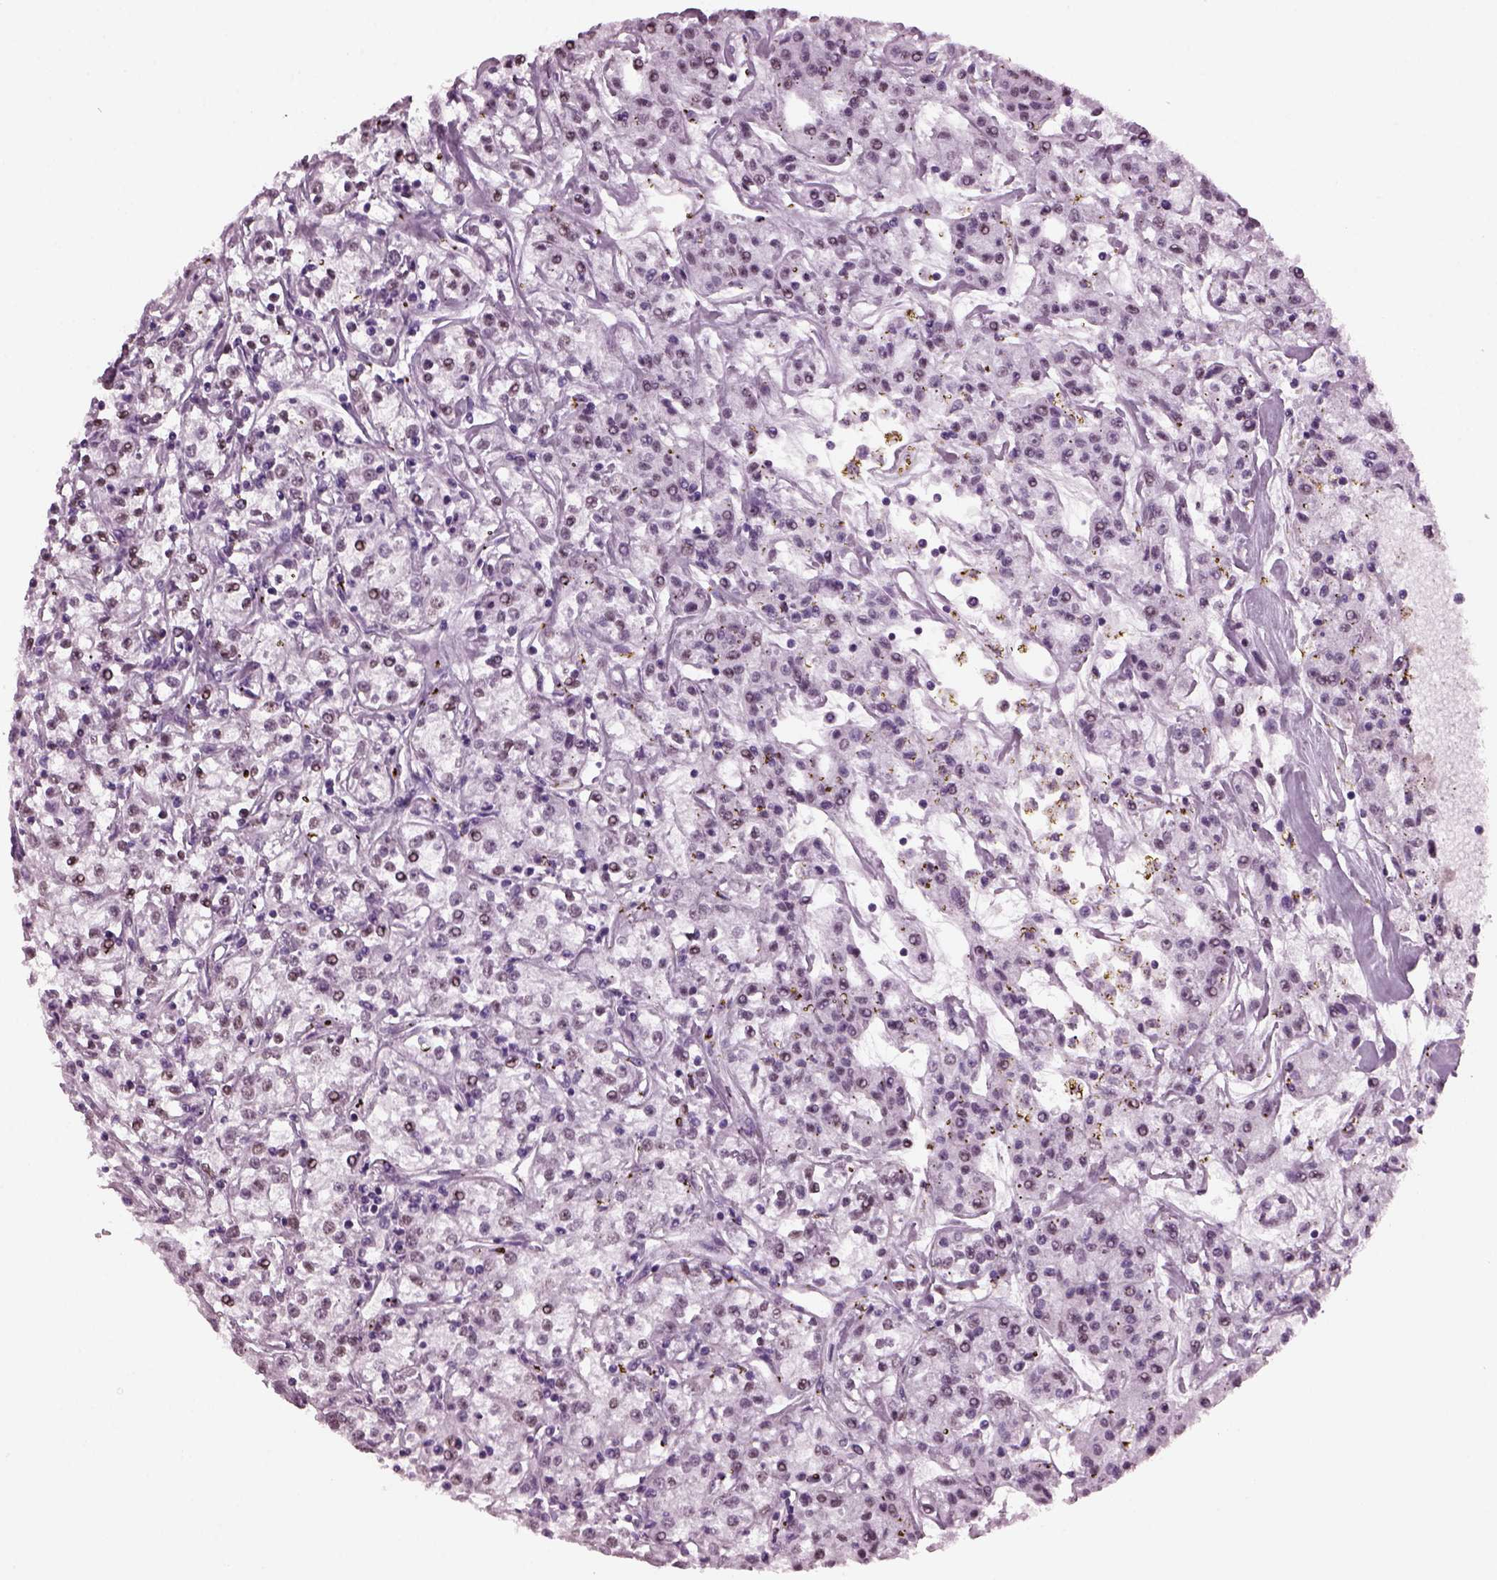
{"staining": {"intensity": "weak", "quantity": "<25%", "location": "nuclear"}, "tissue": "renal cancer", "cell_type": "Tumor cells", "image_type": "cancer", "snomed": [{"axis": "morphology", "description": "Adenocarcinoma, NOS"}, {"axis": "topography", "description": "Kidney"}], "caption": "The image reveals no significant positivity in tumor cells of renal adenocarcinoma.", "gene": "KRTAP3-2", "patient": {"sex": "female", "age": 59}}